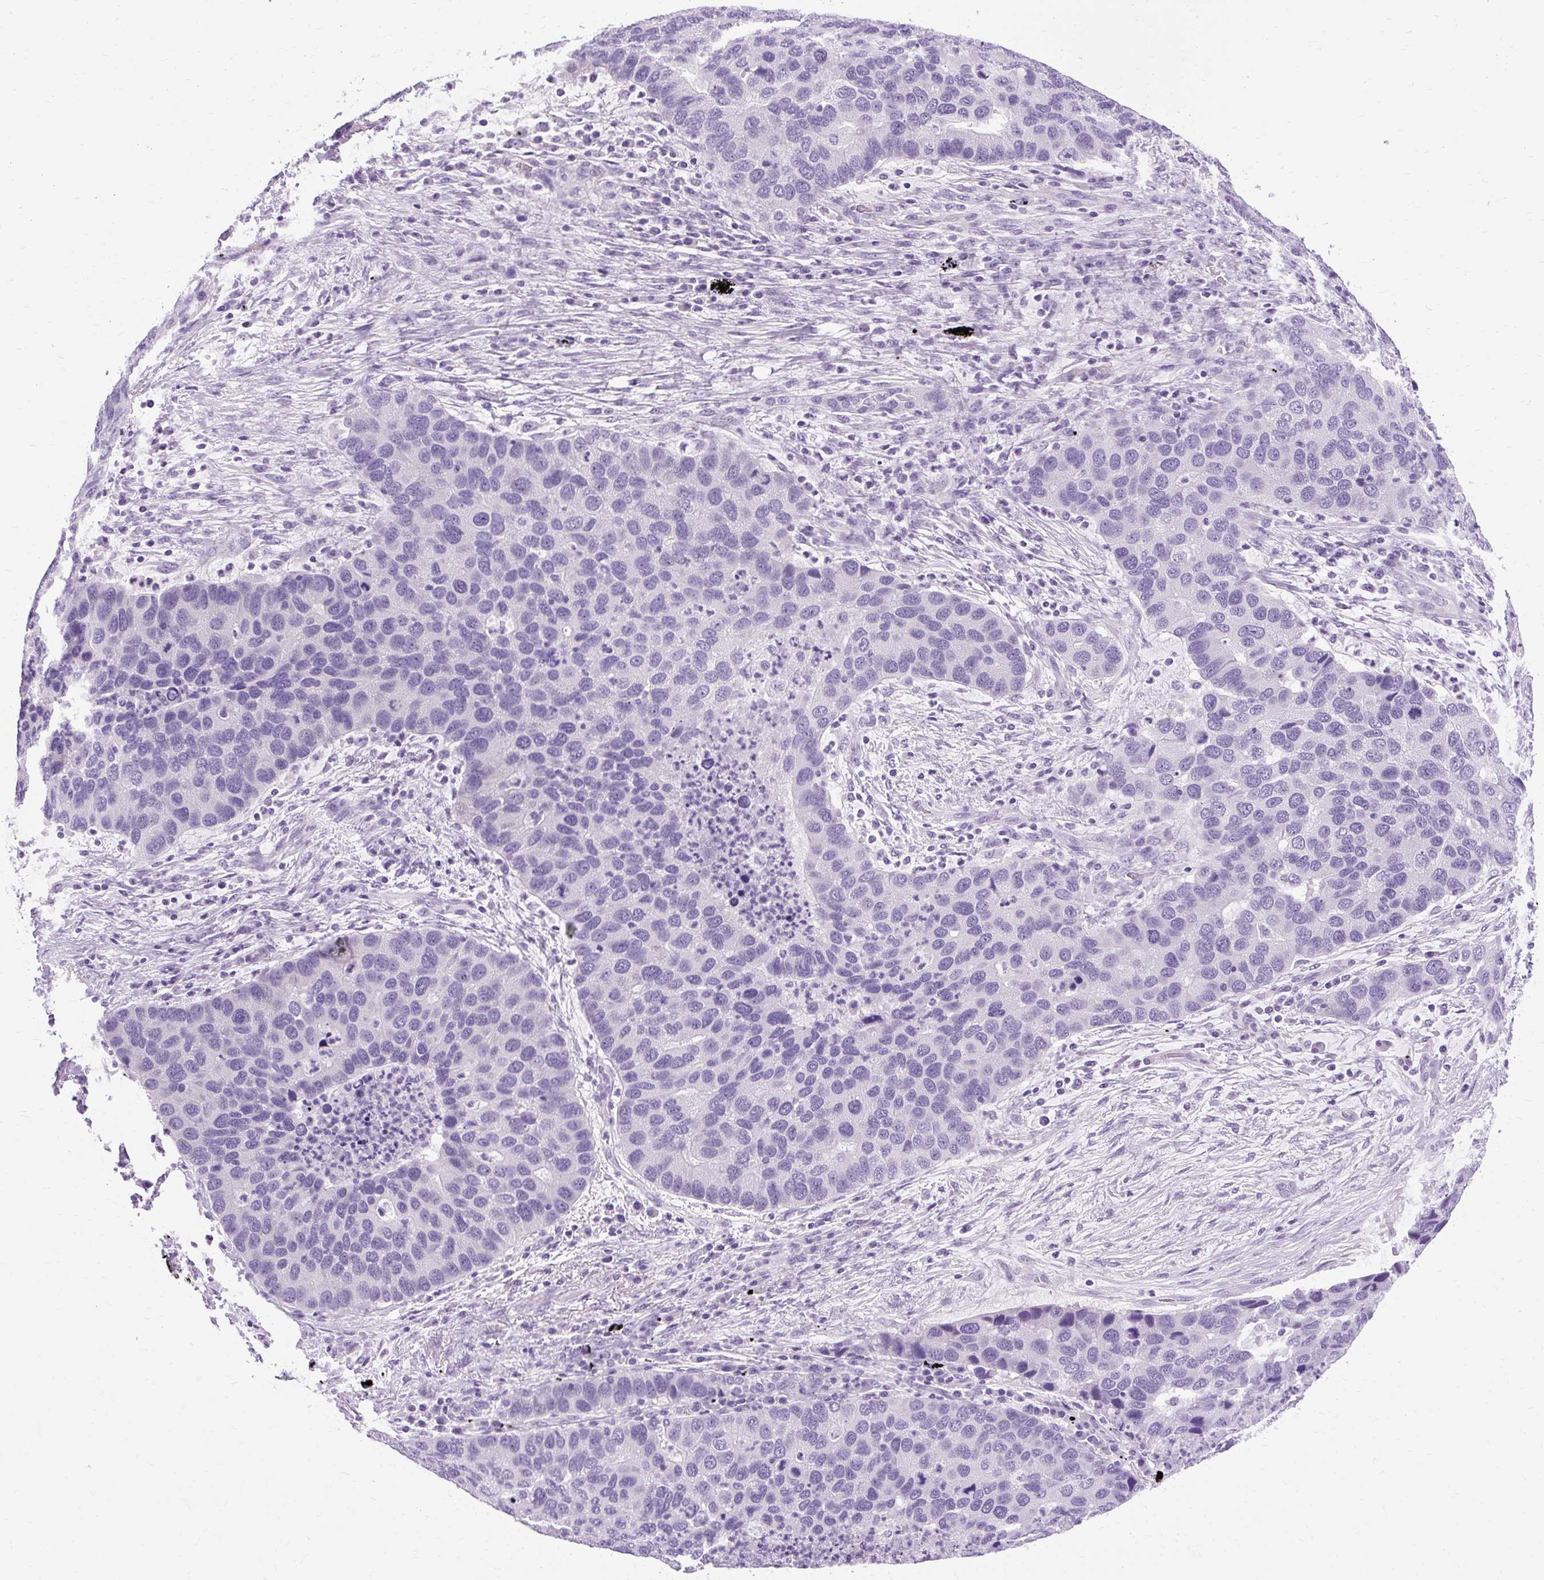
{"staining": {"intensity": "negative", "quantity": "none", "location": "none"}, "tissue": "lung cancer", "cell_type": "Tumor cells", "image_type": "cancer", "snomed": [{"axis": "morphology", "description": "Aneuploidy"}, {"axis": "morphology", "description": "Adenocarcinoma, NOS"}, {"axis": "topography", "description": "Lymph node"}, {"axis": "topography", "description": "Lung"}], "caption": "Histopathology image shows no significant protein staining in tumor cells of lung adenocarcinoma.", "gene": "B3GNT4", "patient": {"sex": "female", "age": 74}}